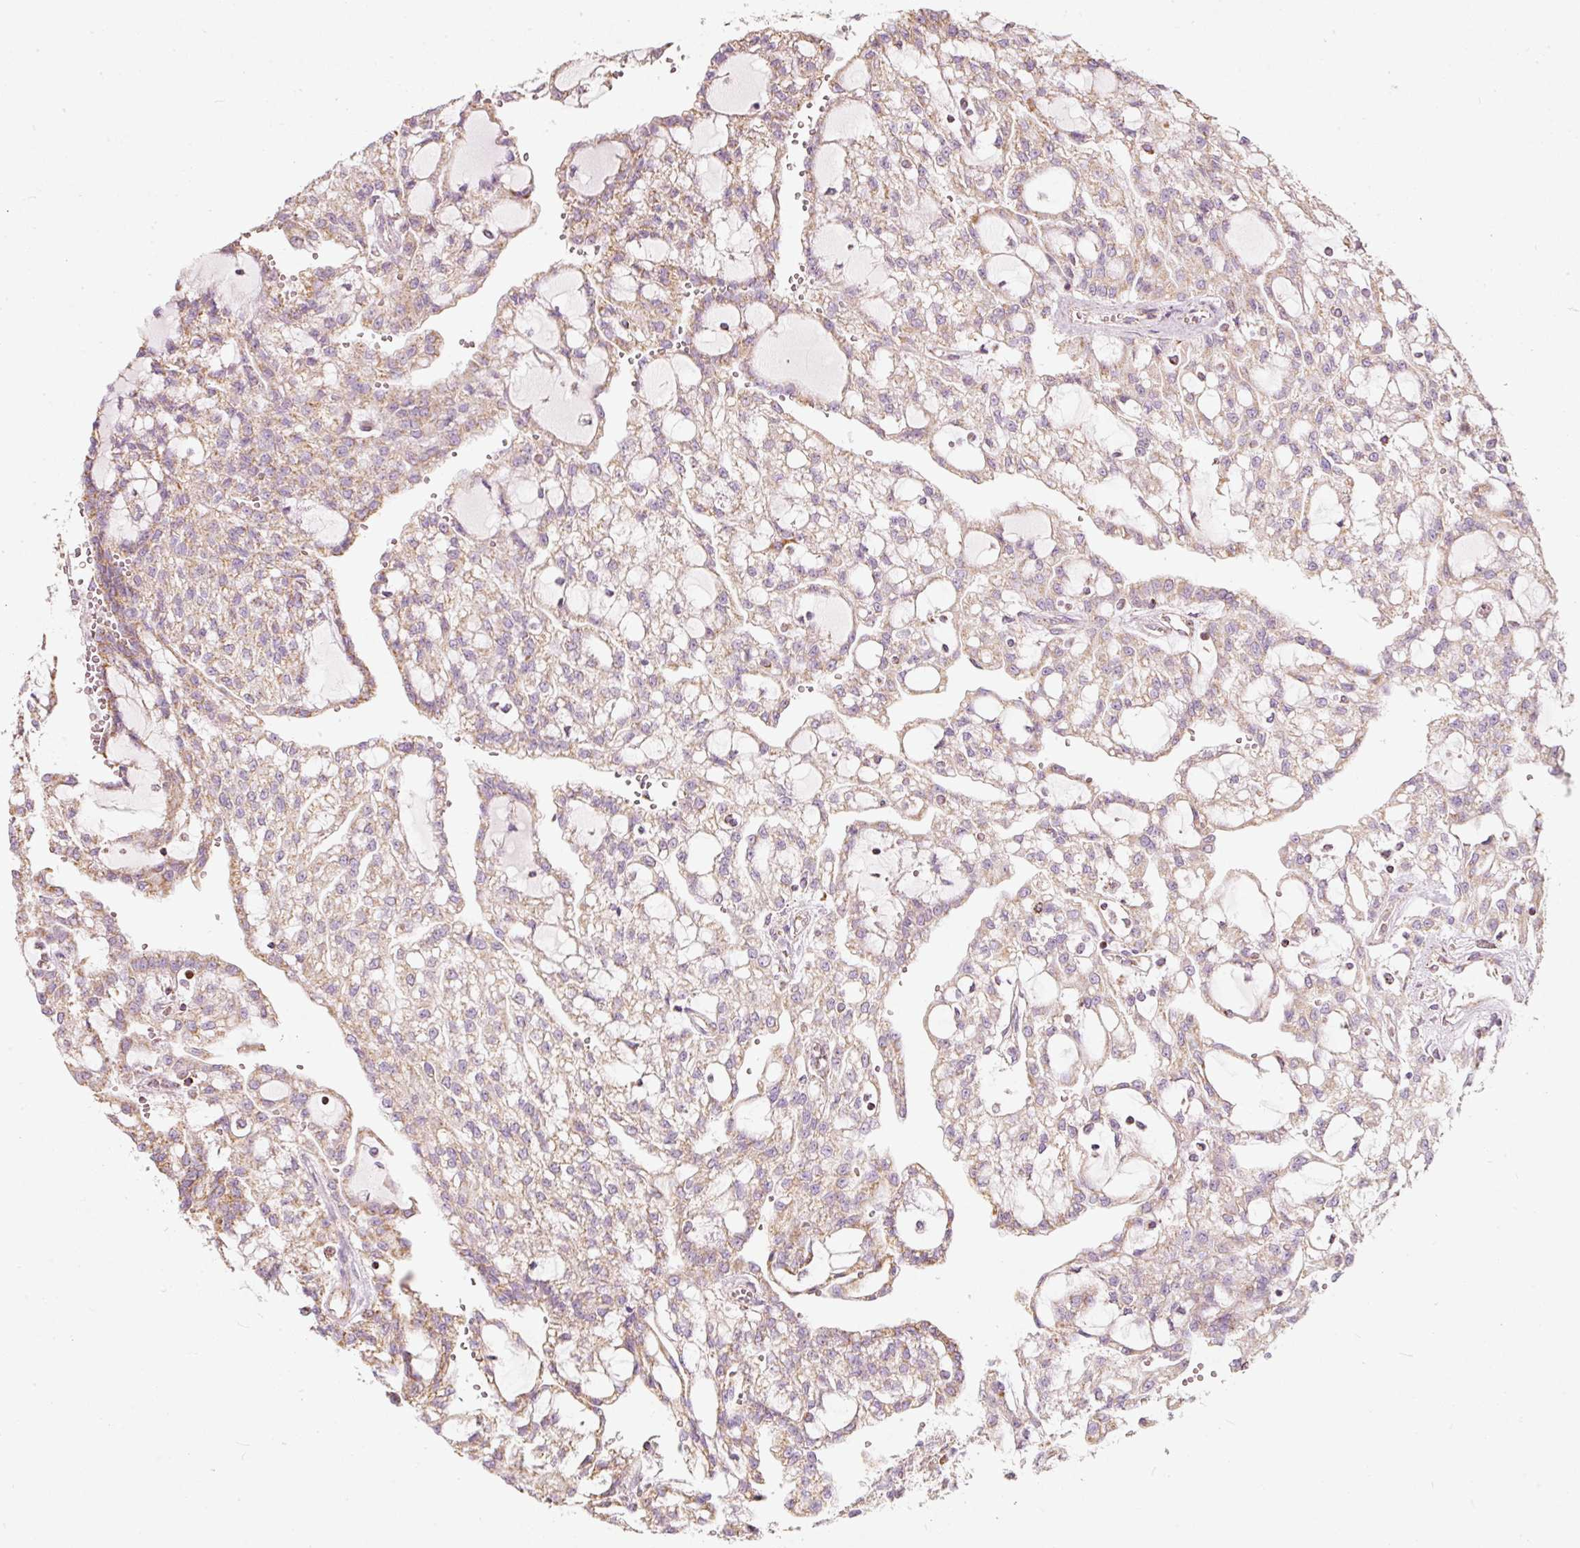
{"staining": {"intensity": "weak", "quantity": ">75%", "location": "cytoplasmic/membranous"}, "tissue": "renal cancer", "cell_type": "Tumor cells", "image_type": "cancer", "snomed": [{"axis": "morphology", "description": "Adenocarcinoma, NOS"}, {"axis": "topography", "description": "Kidney"}], "caption": "There is low levels of weak cytoplasmic/membranous expression in tumor cells of adenocarcinoma (renal), as demonstrated by immunohistochemical staining (brown color).", "gene": "DUT", "patient": {"sex": "male", "age": 63}}